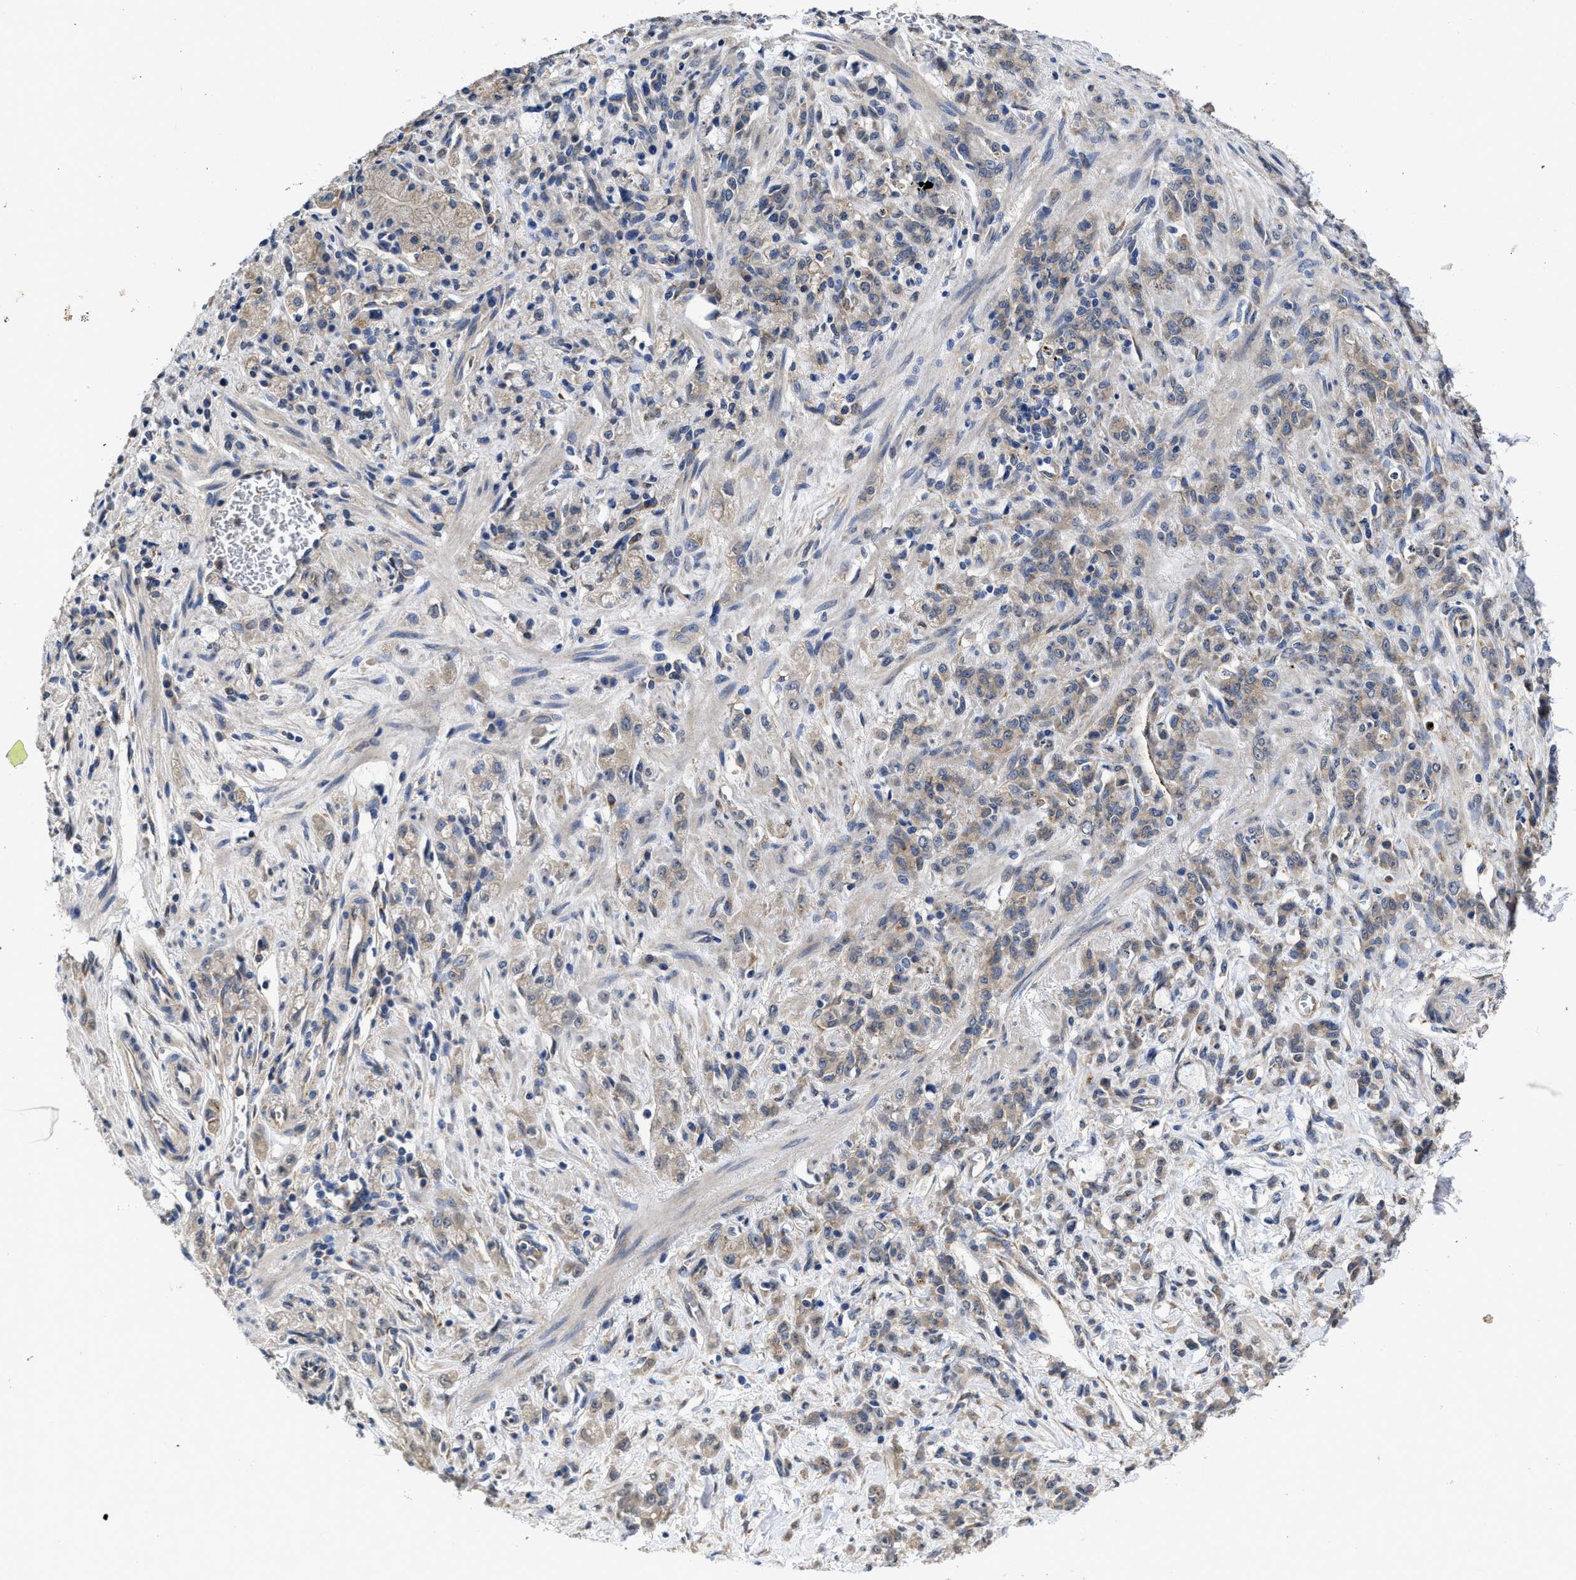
{"staining": {"intensity": "weak", "quantity": "25%-75%", "location": "cytoplasmic/membranous"}, "tissue": "stomach cancer", "cell_type": "Tumor cells", "image_type": "cancer", "snomed": [{"axis": "morphology", "description": "Normal tissue, NOS"}, {"axis": "morphology", "description": "Adenocarcinoma, NOS"}, {"axis": "topography", "description": "Stomach"}], "caption": "High-magnification brightfield microscopy of stomach cancer (adenocarcinoma) stained with DAB (3,3'-diaminobenzidine) (brown) and counterstained with hematoxylin (blue). tumor cells exhibit weak cytoplasmic/membranous expression is identified in approximately25%-75% of cells.", "gene": "PKD2", "patient": {"sex": "male", "age": 82}}